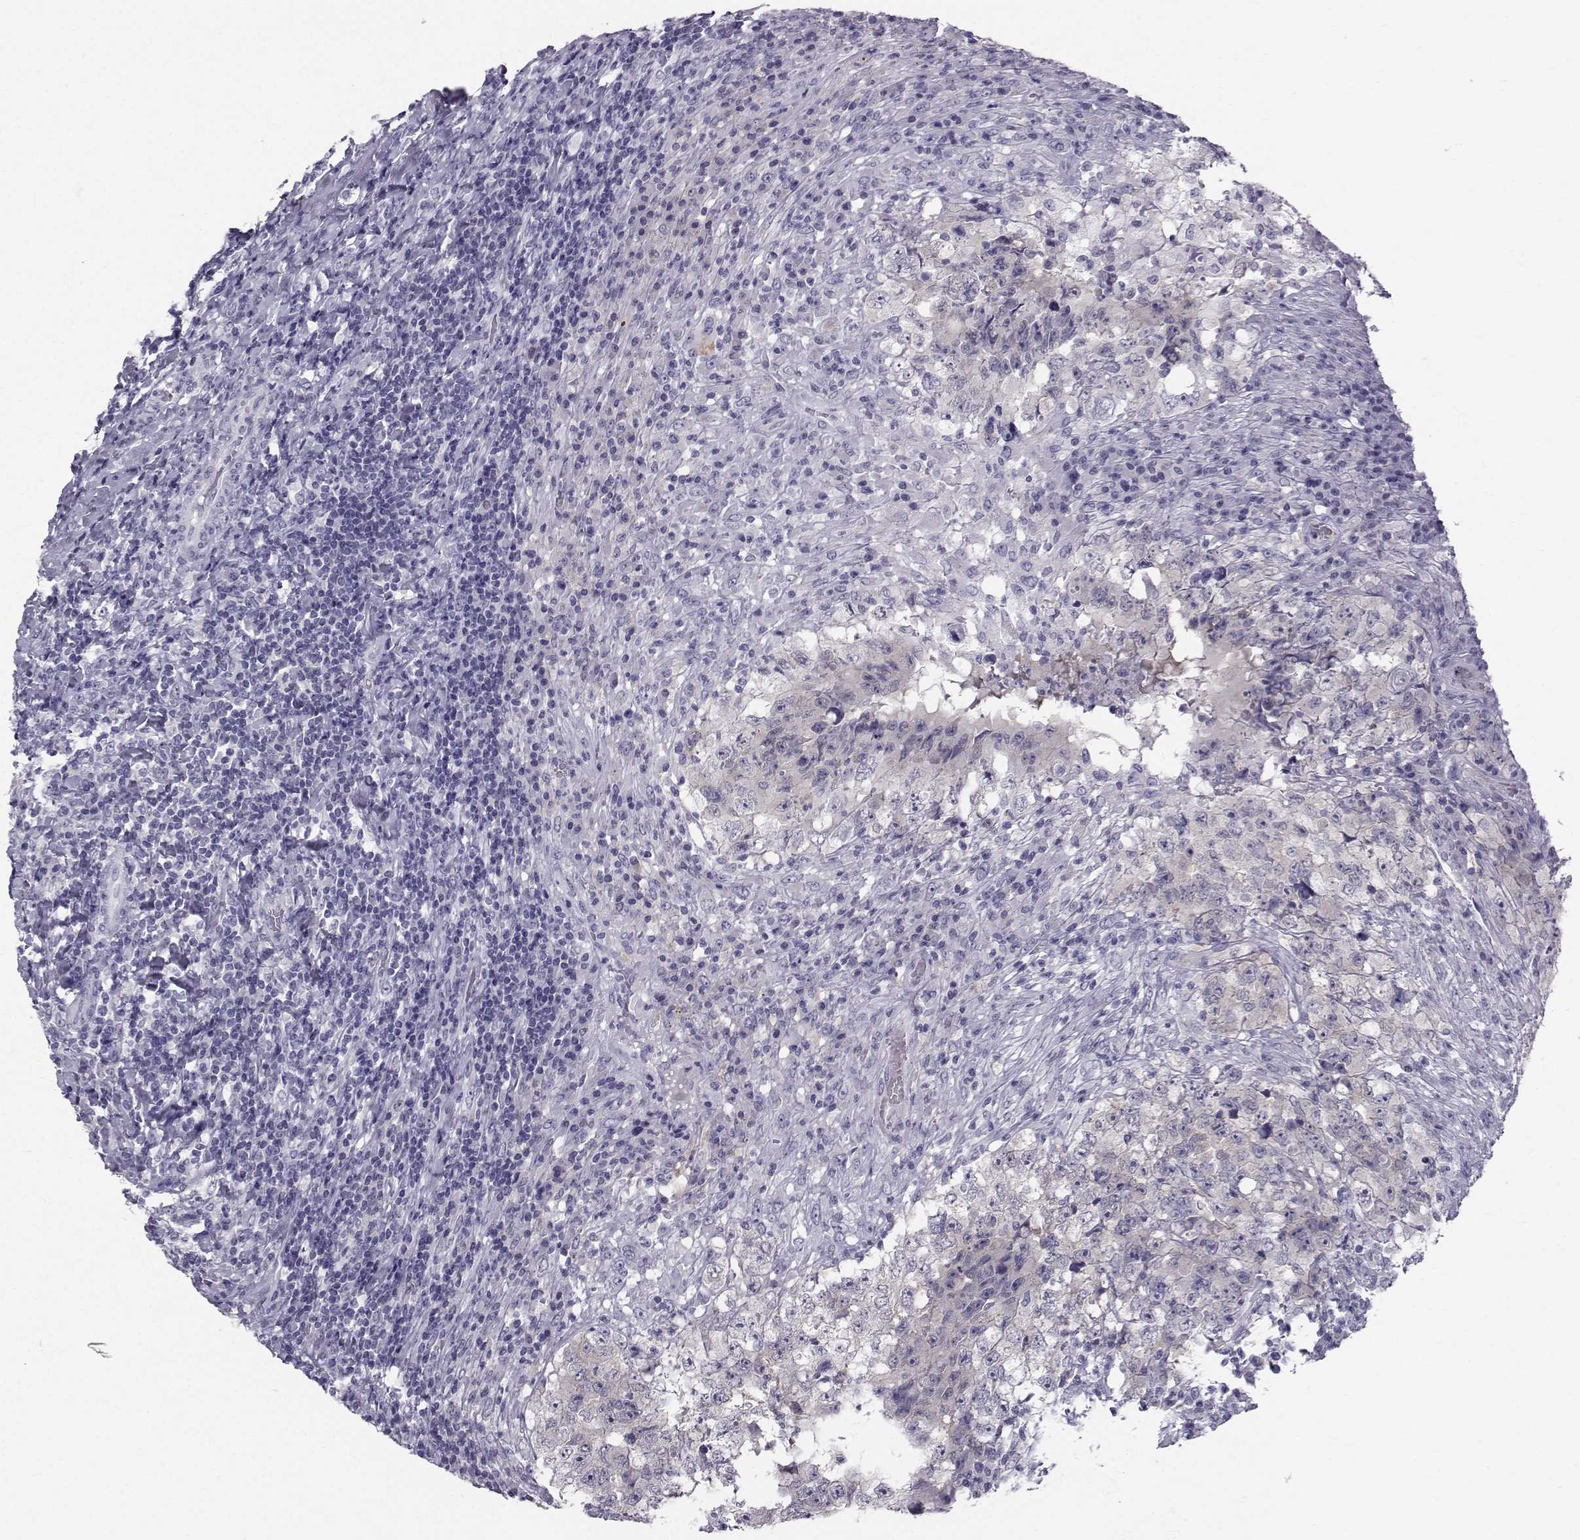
{"staining": {"intensity": "negative", "quantity": "none", "location": "none"}, "tissue": "testis cancer", "cell_type": "Tumor cells", "image_type": "cancer", "snomed": [{"axis": "morphology", "description": "Necrosis, NOS"}, {"axis": "morphology", "description": "Carcinoma, Embryonal, NOS"}, {"axis": "topography", "description": "Testis"}], "caption": "Immunohistochemistry (IHC) of human testis embryonal carcinoma shows no staining in tumor cells.", "gene": "SPDYE4", "patient": {"sex": "male", "age": 19}}